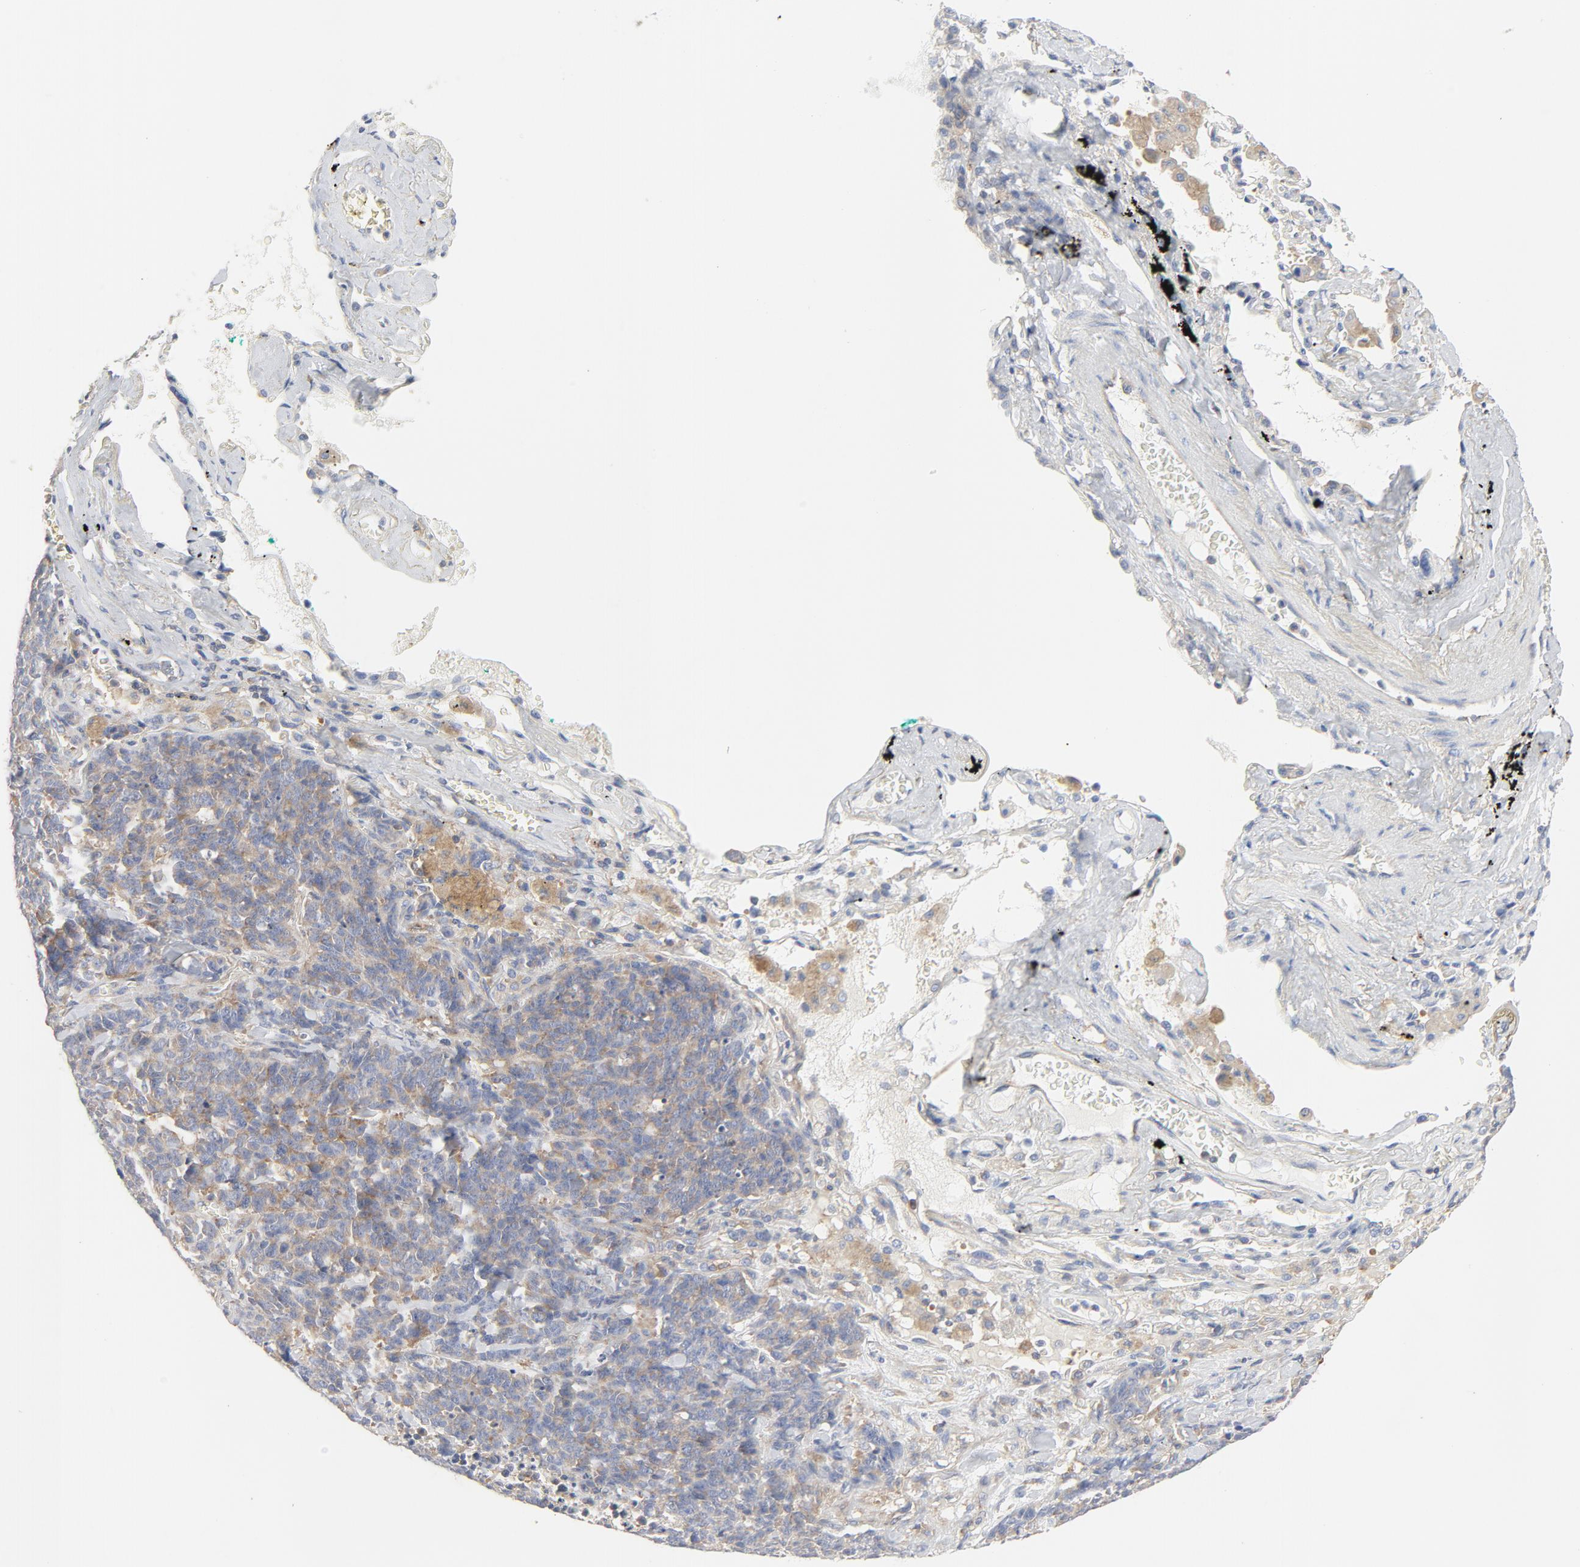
{"staining": {"intensity": "moderate", "quantity": "25%-75%", "location": "cytoplasmic/membranous"}, "tissue": "lung cancer", "cell_type": "Tumor cells", "image_type": "cancer", "snomed": [{"axis": "morphology", "description": "Neoplasm, malignant, NOS"}, {"axis": "topography", "description": "Lung"}], "caption": "IHC (DAB (3,3'-diaminobenzidine)) staining of lung cancer shows moderate cytoplasmic/membranous protein staining in approximately 25%-75% of tumor cells.", "gene": "RABEP1", "patient": {"sex": "female", "age": 58}}